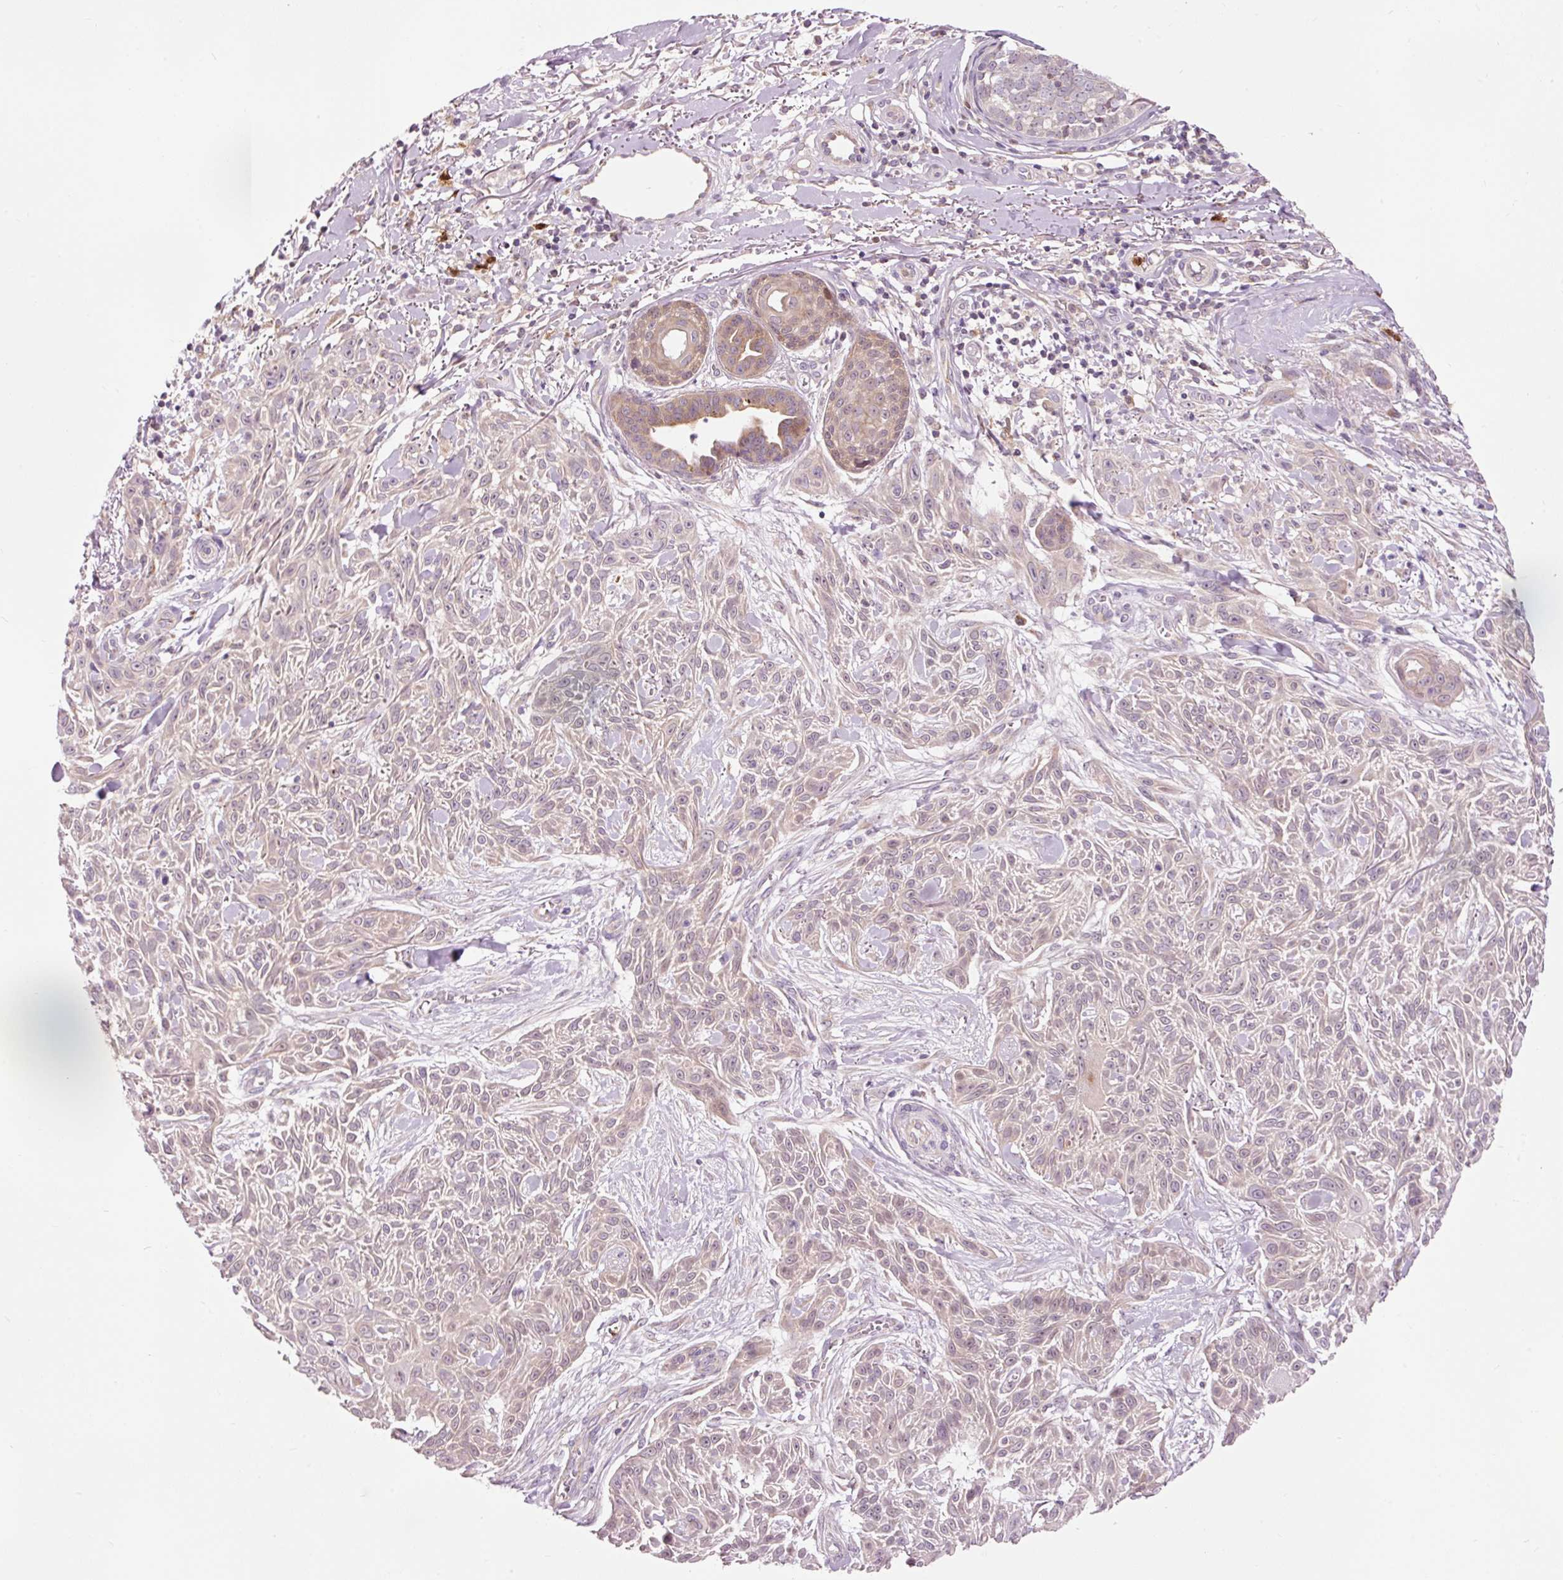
{"staining": {"intensity": "weak", "quantity": "<25%", "location": "cytoplasmic/membranous"}, "tissue": "skin cancer", "cell_type": "Tumor cells", "image_type": "cancer", "snomed": [{"axis": "morphology", "description": "Squamous cell carcinoma, NOS"}, {"axis": "topography", "description": "Skin"}], "caption": "Tumor cells are negative for protein expression in human skin cancer (squamous cell carcinoma).", "gene": "PRDX5", "patient": {"sex": "male", "age": 86}}